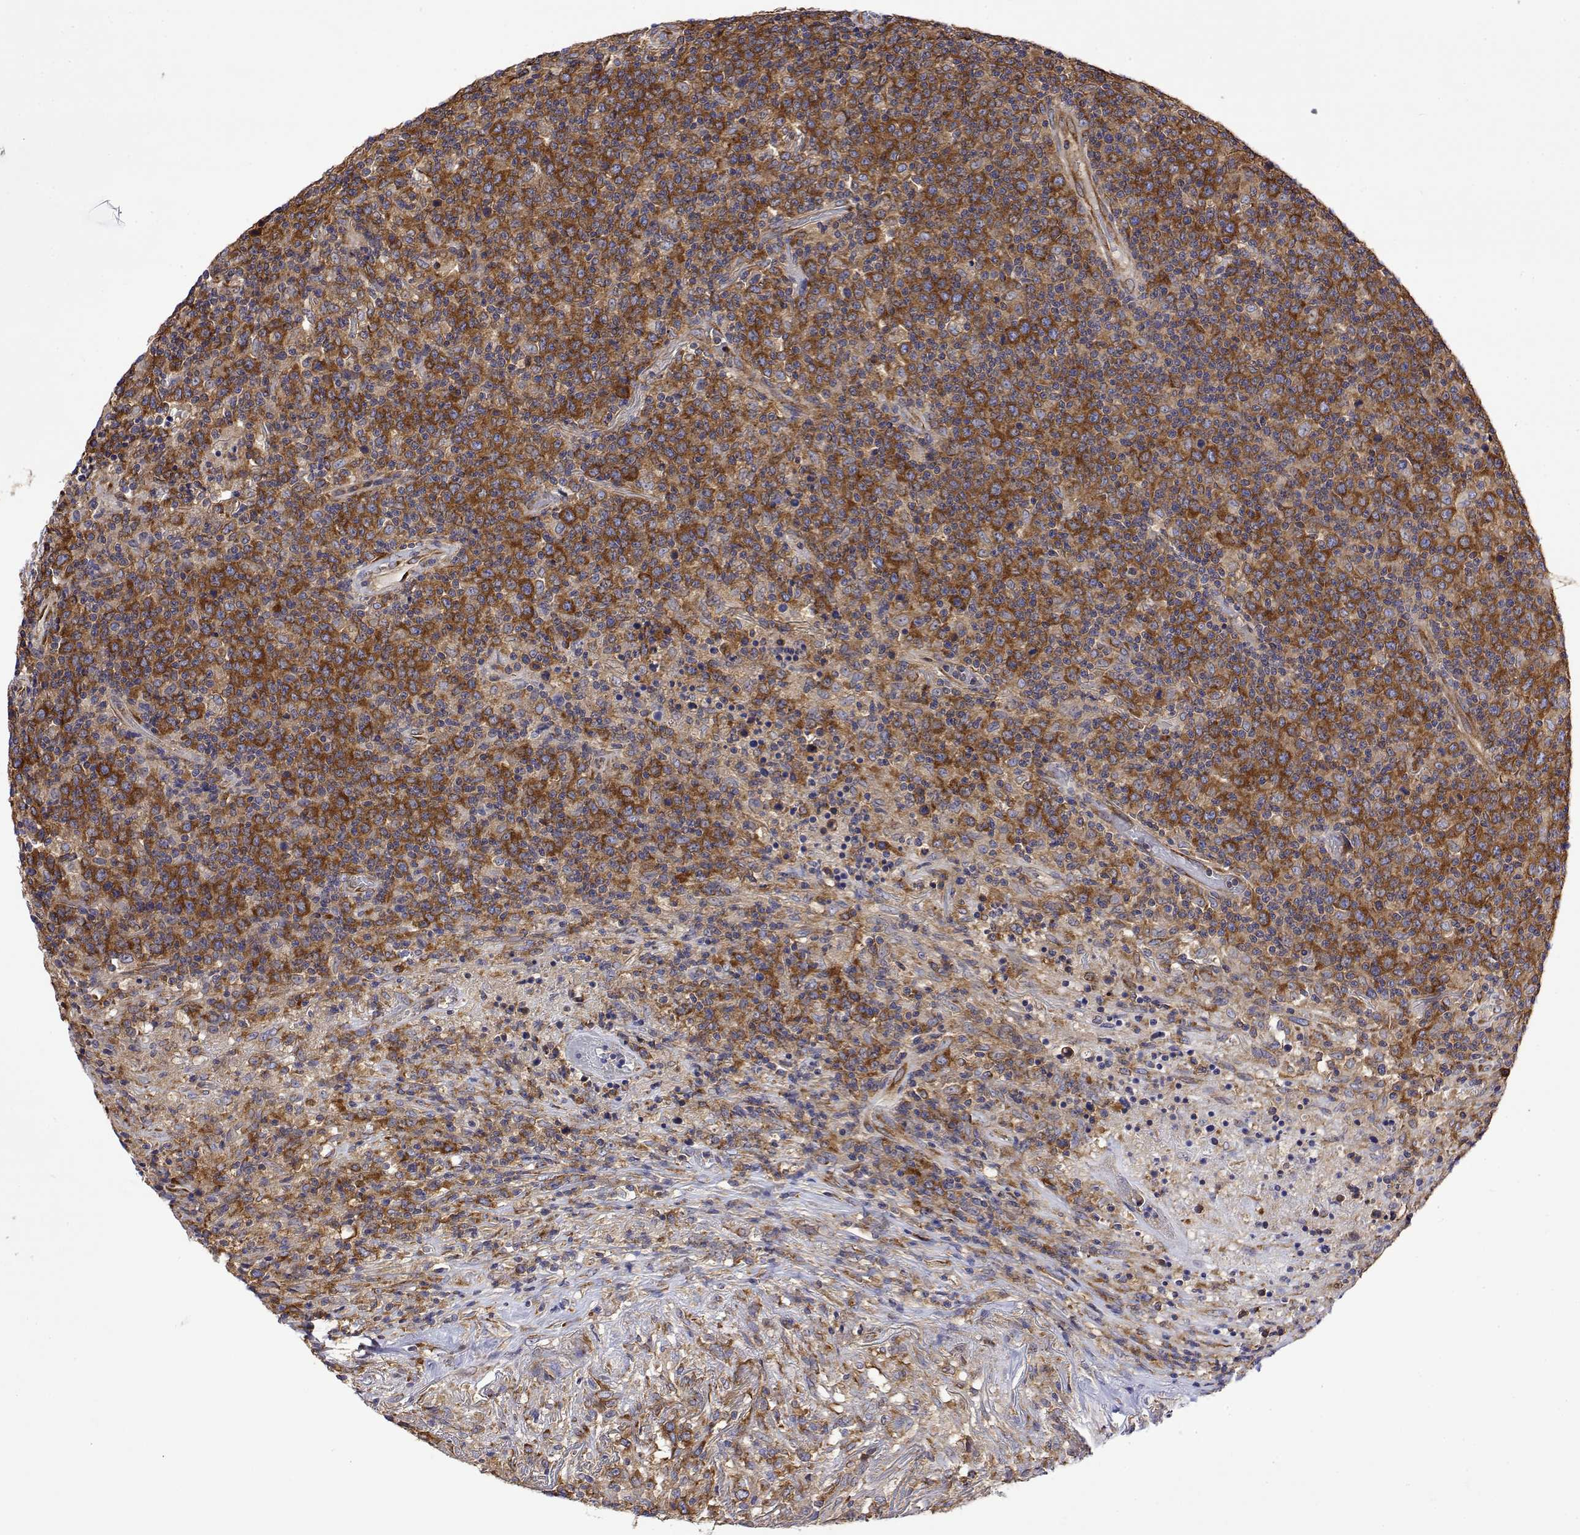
{"staining": {"intensity": "strong", "quantity": ">75%", "location": "cytoplasmic/membranous"}, "tissue": "lymphoma", "cell_type": "Tumor cells", "image_type": "cancer", "snomed": [{"axis": "morphology", "description": "Malignant lymphoma, non-Hodgkin's type, High grade"}, {"axis": "topography", "description": "Lung"}], "caption": "A high amount of strong cytoplasmic/membranous staining is present in approximately >75% of tumor cells in lymphoma tissue.", "gene": "EEF1G", "patient": {"sex": "male", "age": 79}}